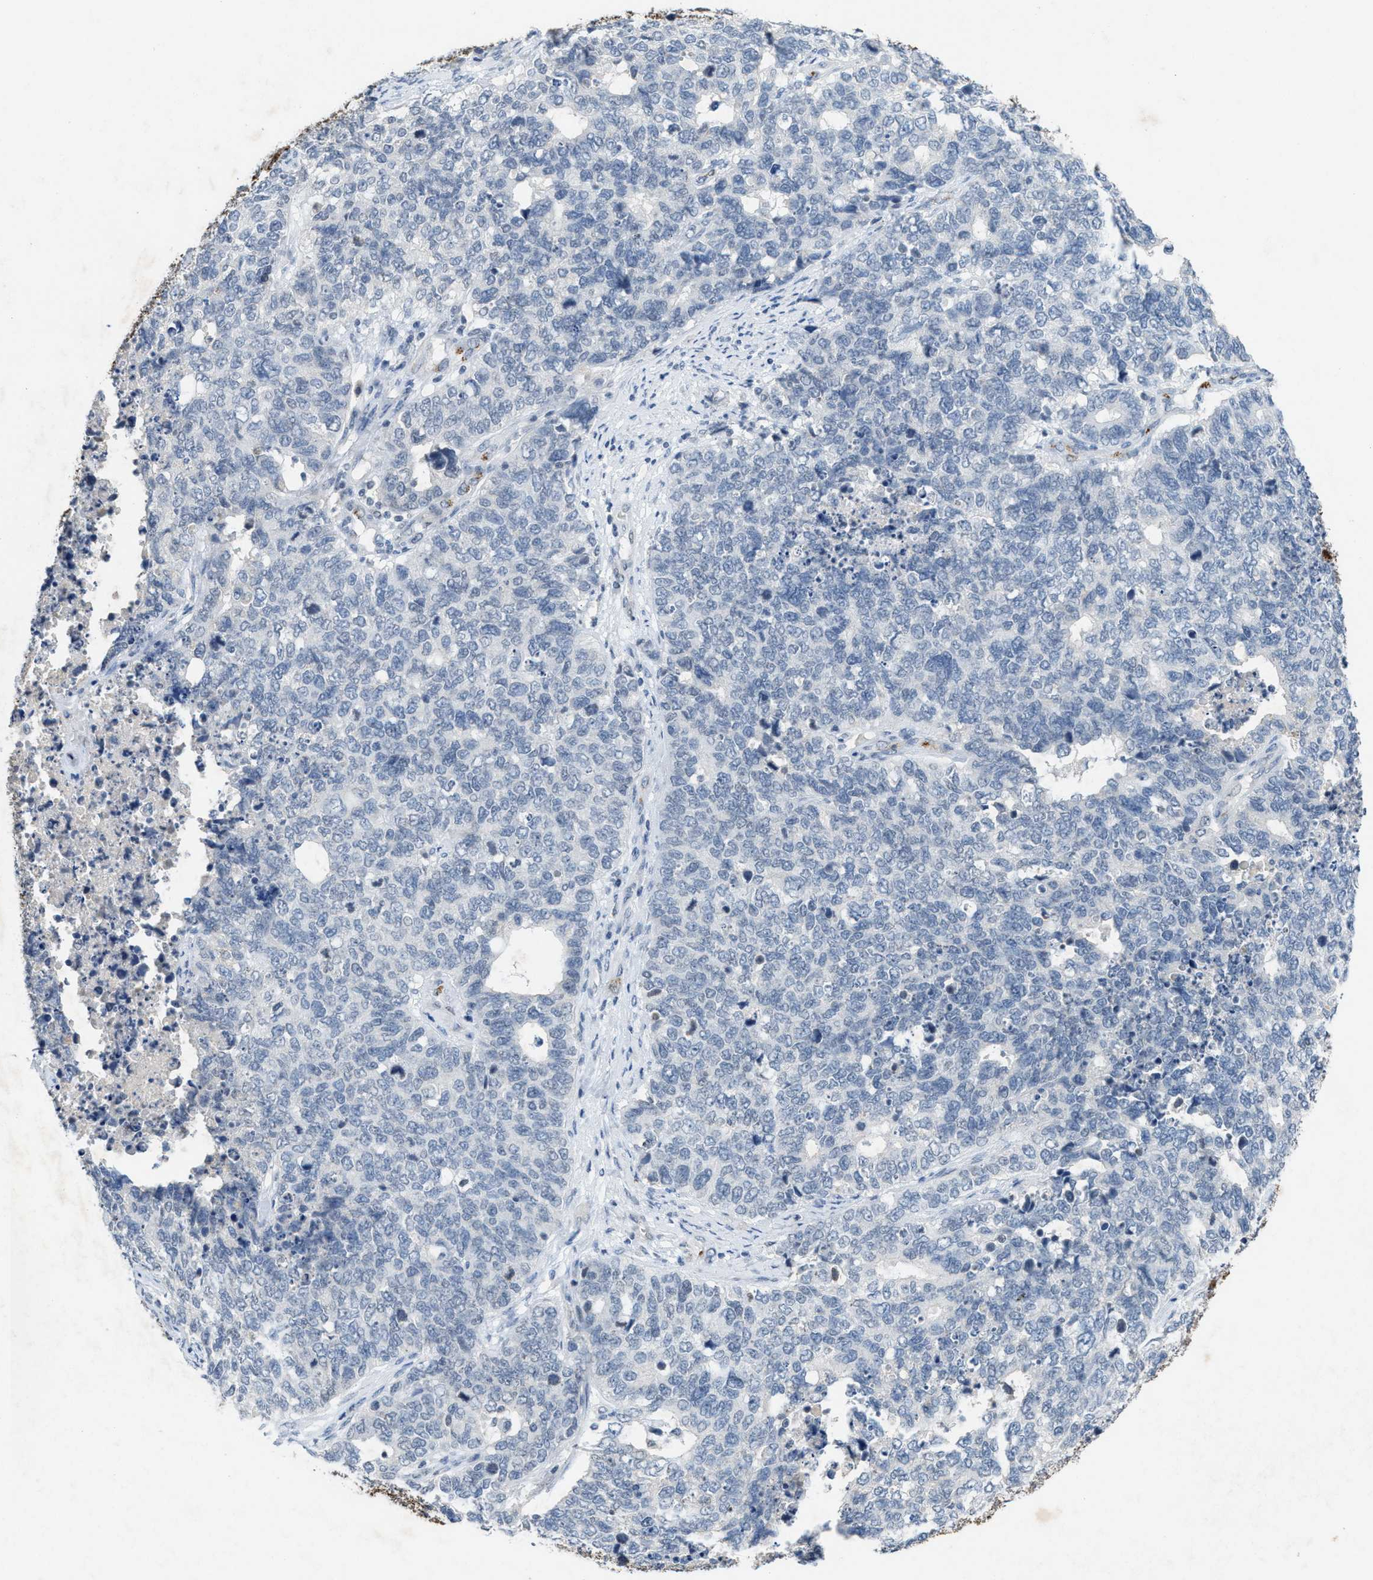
{"staining": {"intensity": "negative", "quantity": "none", "location": "none"}, "tissue": "cervical cancer", "cell_type": "Tumor cells", "image_type": "cancer", "snomed": [{"axis": "morphology", "description": "Squamous cell carcinoma, NOS"}, {"axis": "topography", "description": "Cervix"}], "caption": "Micrograph shows no protein expression in tumor cells of cervical cancer tissue.", "gene": "SLC5A5", "patient": {"sex": "female", "age": 63}}